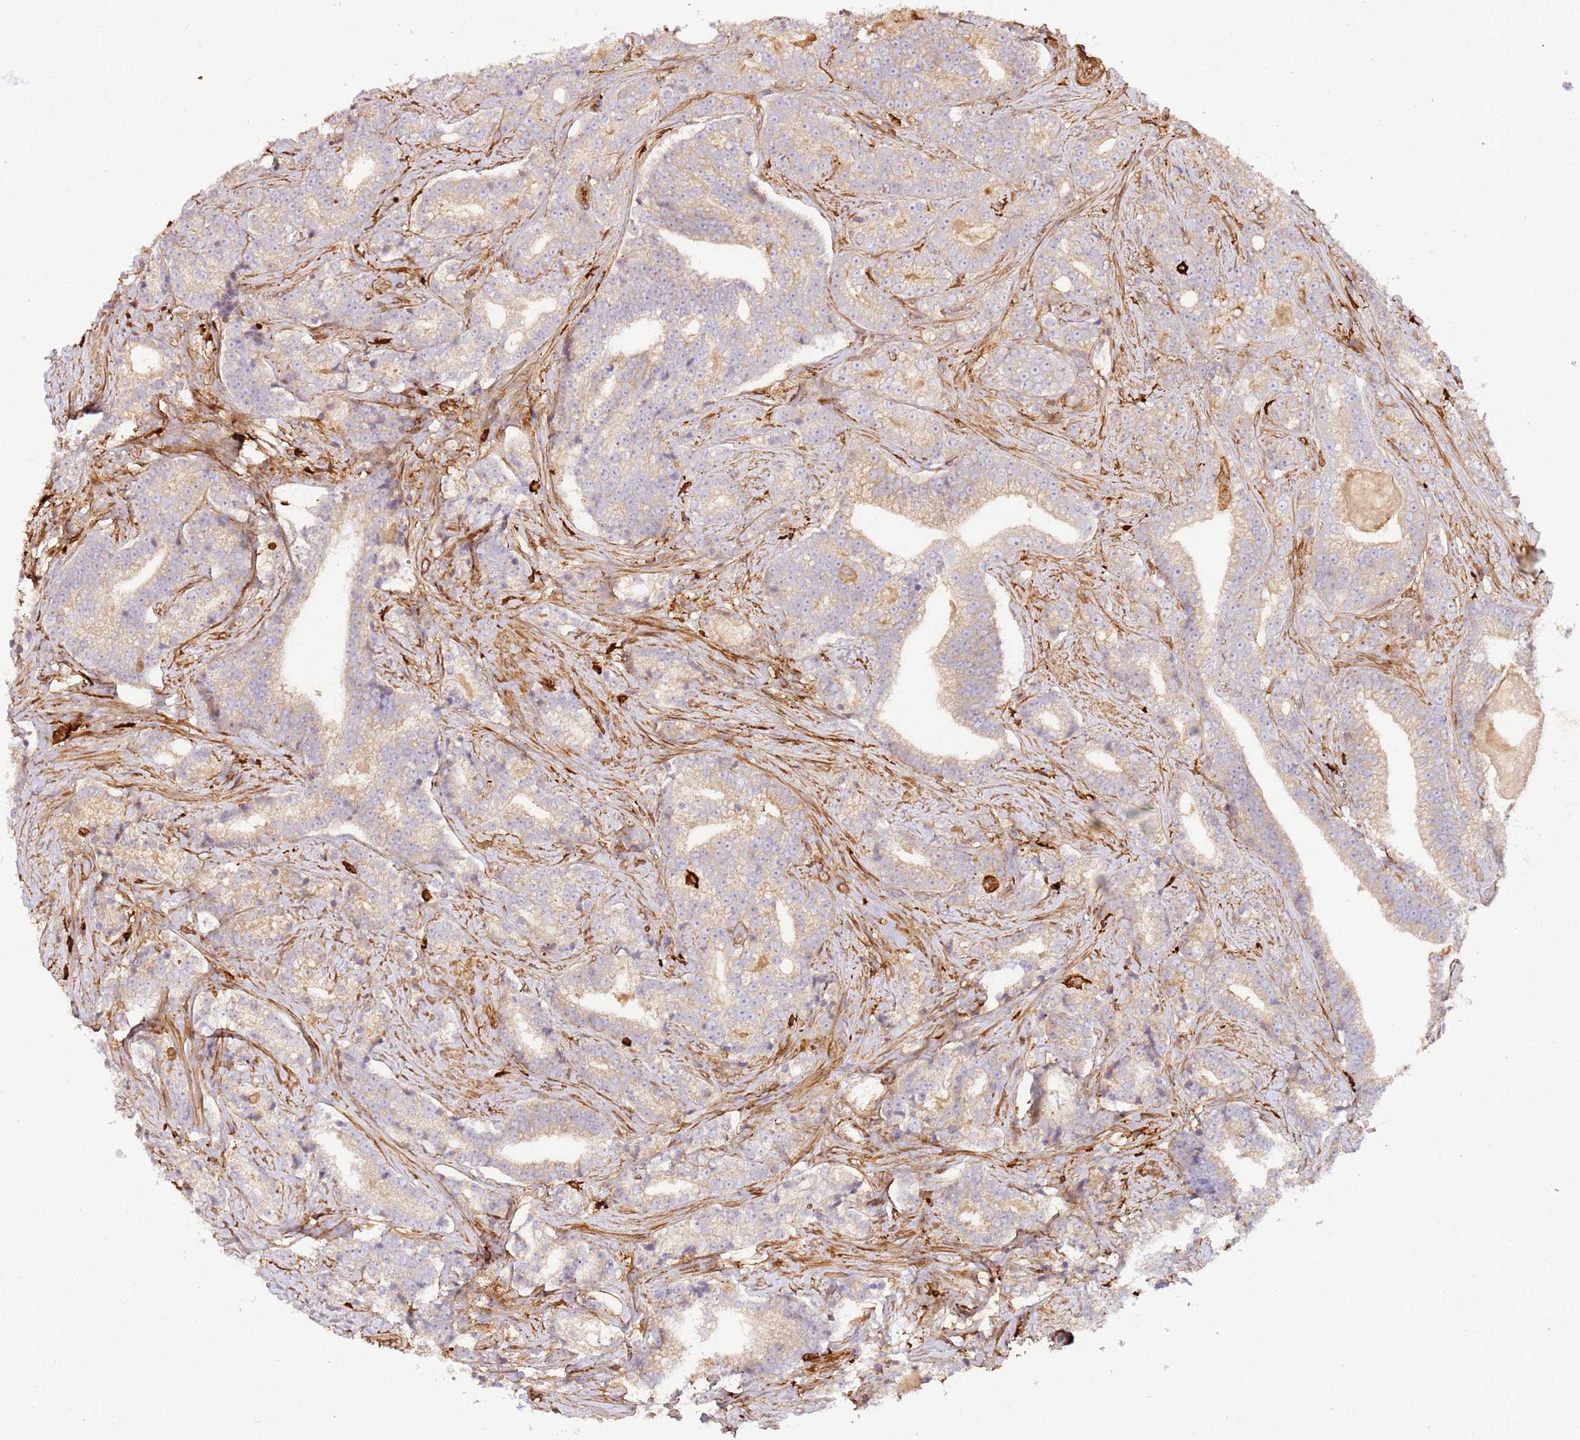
{"staining": {"intensity": "weak", "quantity": "<25%", "location": "cytoplasmic/membranous"}, "tissue": "prostate cancer", "cell_type": "Tumor cells", "image_type": "cancer", "snomed": [{"axis": "morphology", "description": "Adenocarcinoma, High grade"}, {"axis": "topography", "description": "Prostate"}], "caption": "Tumor cells show no significant positivity in prostate cancer.", "gene": "OR6P1", "patient": {"sex": "male", "age": 67}}